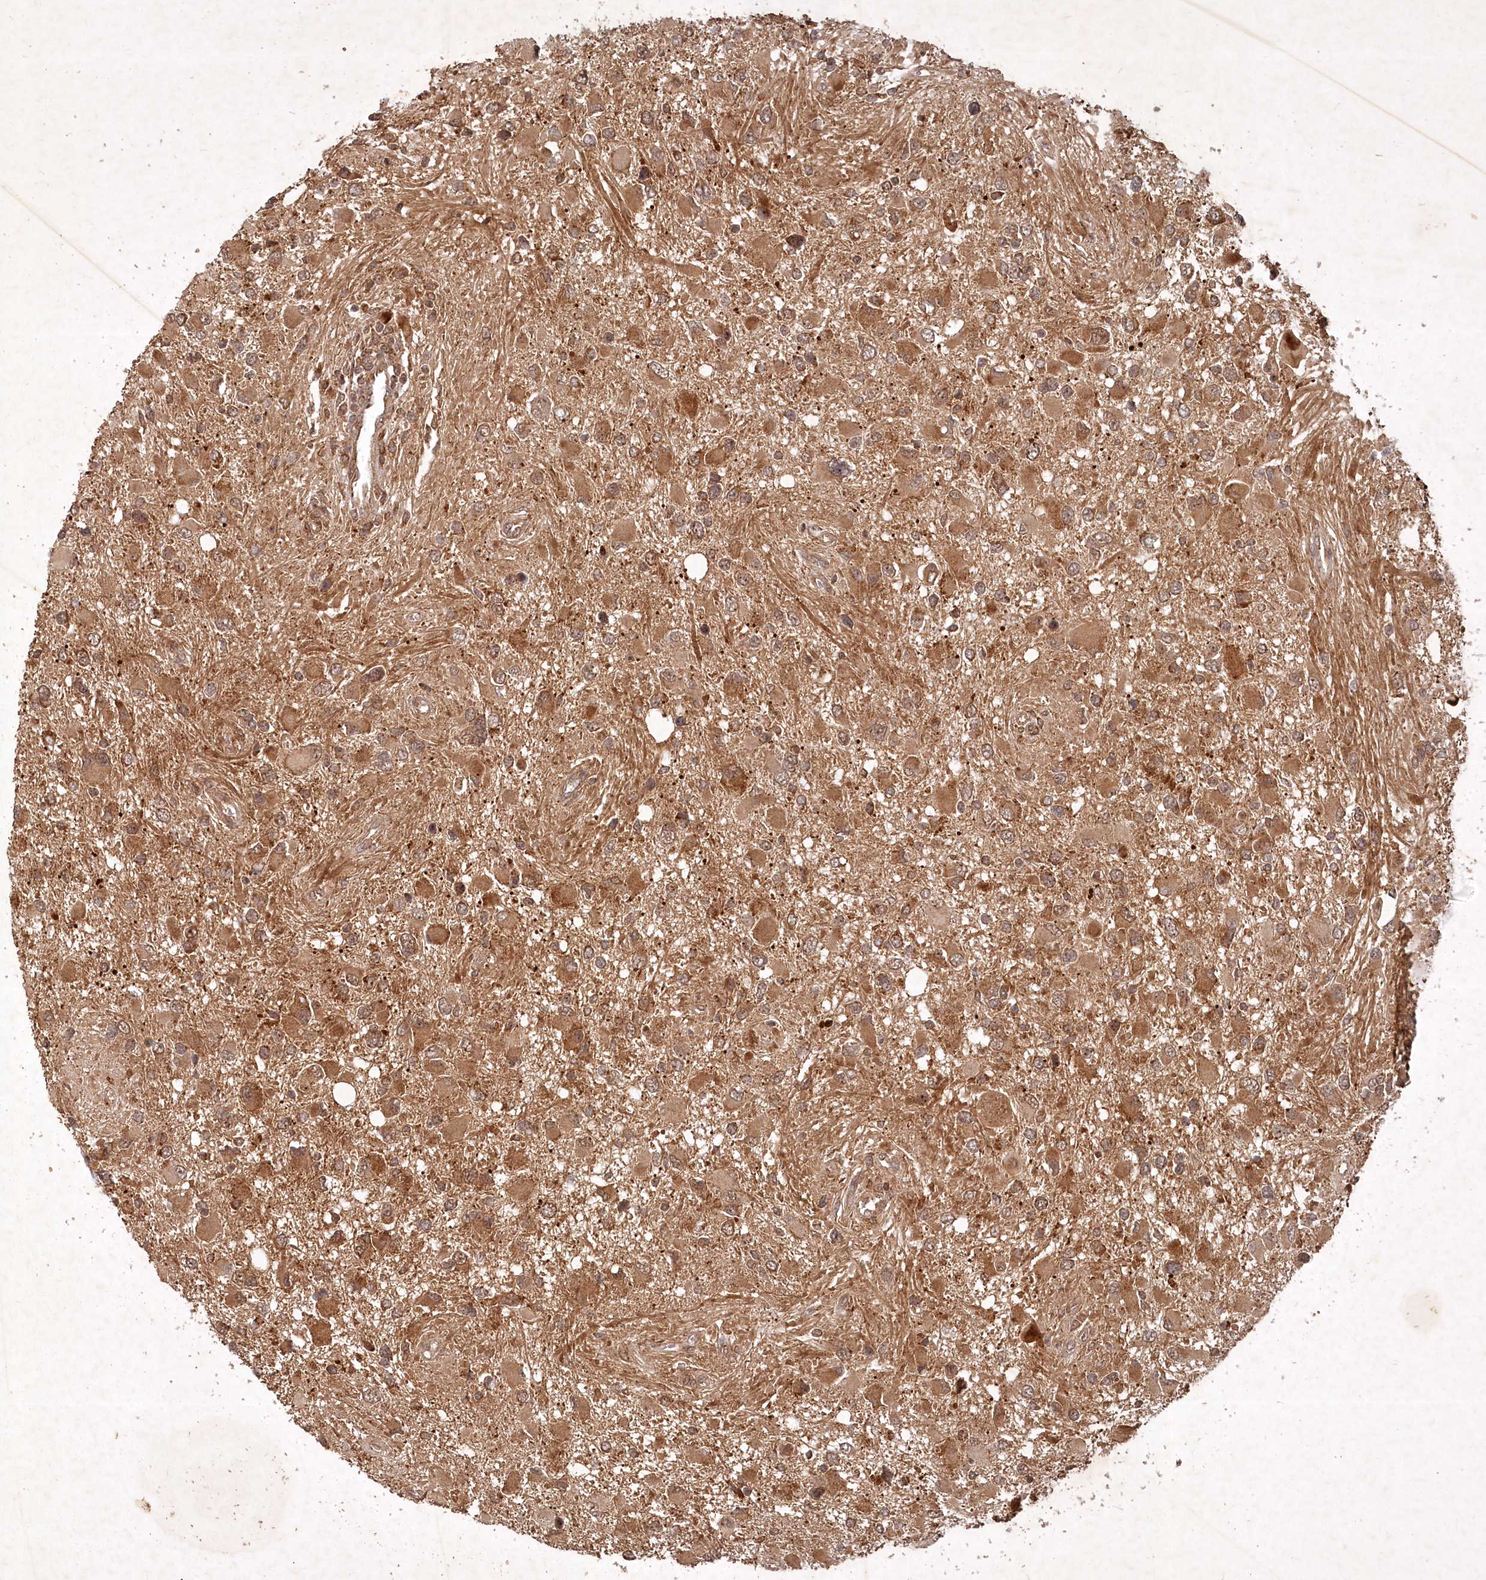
{"staining": {"intensity": "moderate", "quantity": ">75%", "location": "cytoplasmic/membranous"}, "tissue": "glioma", "cell_type": "Tumor cells", "image_type": "cancer", "snomed": [{"axis": "morphology", "description": "Glioma, malignant, High grade"}, {"axis": "topography", "description": "Brain"}], "caption": "Immunohistochemical staining of human malignant high-grade glioma demonstrates medium levels of moderate cytoplasmic/membranous expression in approximately >75% of tumor cells.", "gene": "UNC93A", "patient": {"sex": "male", "age": 53}}